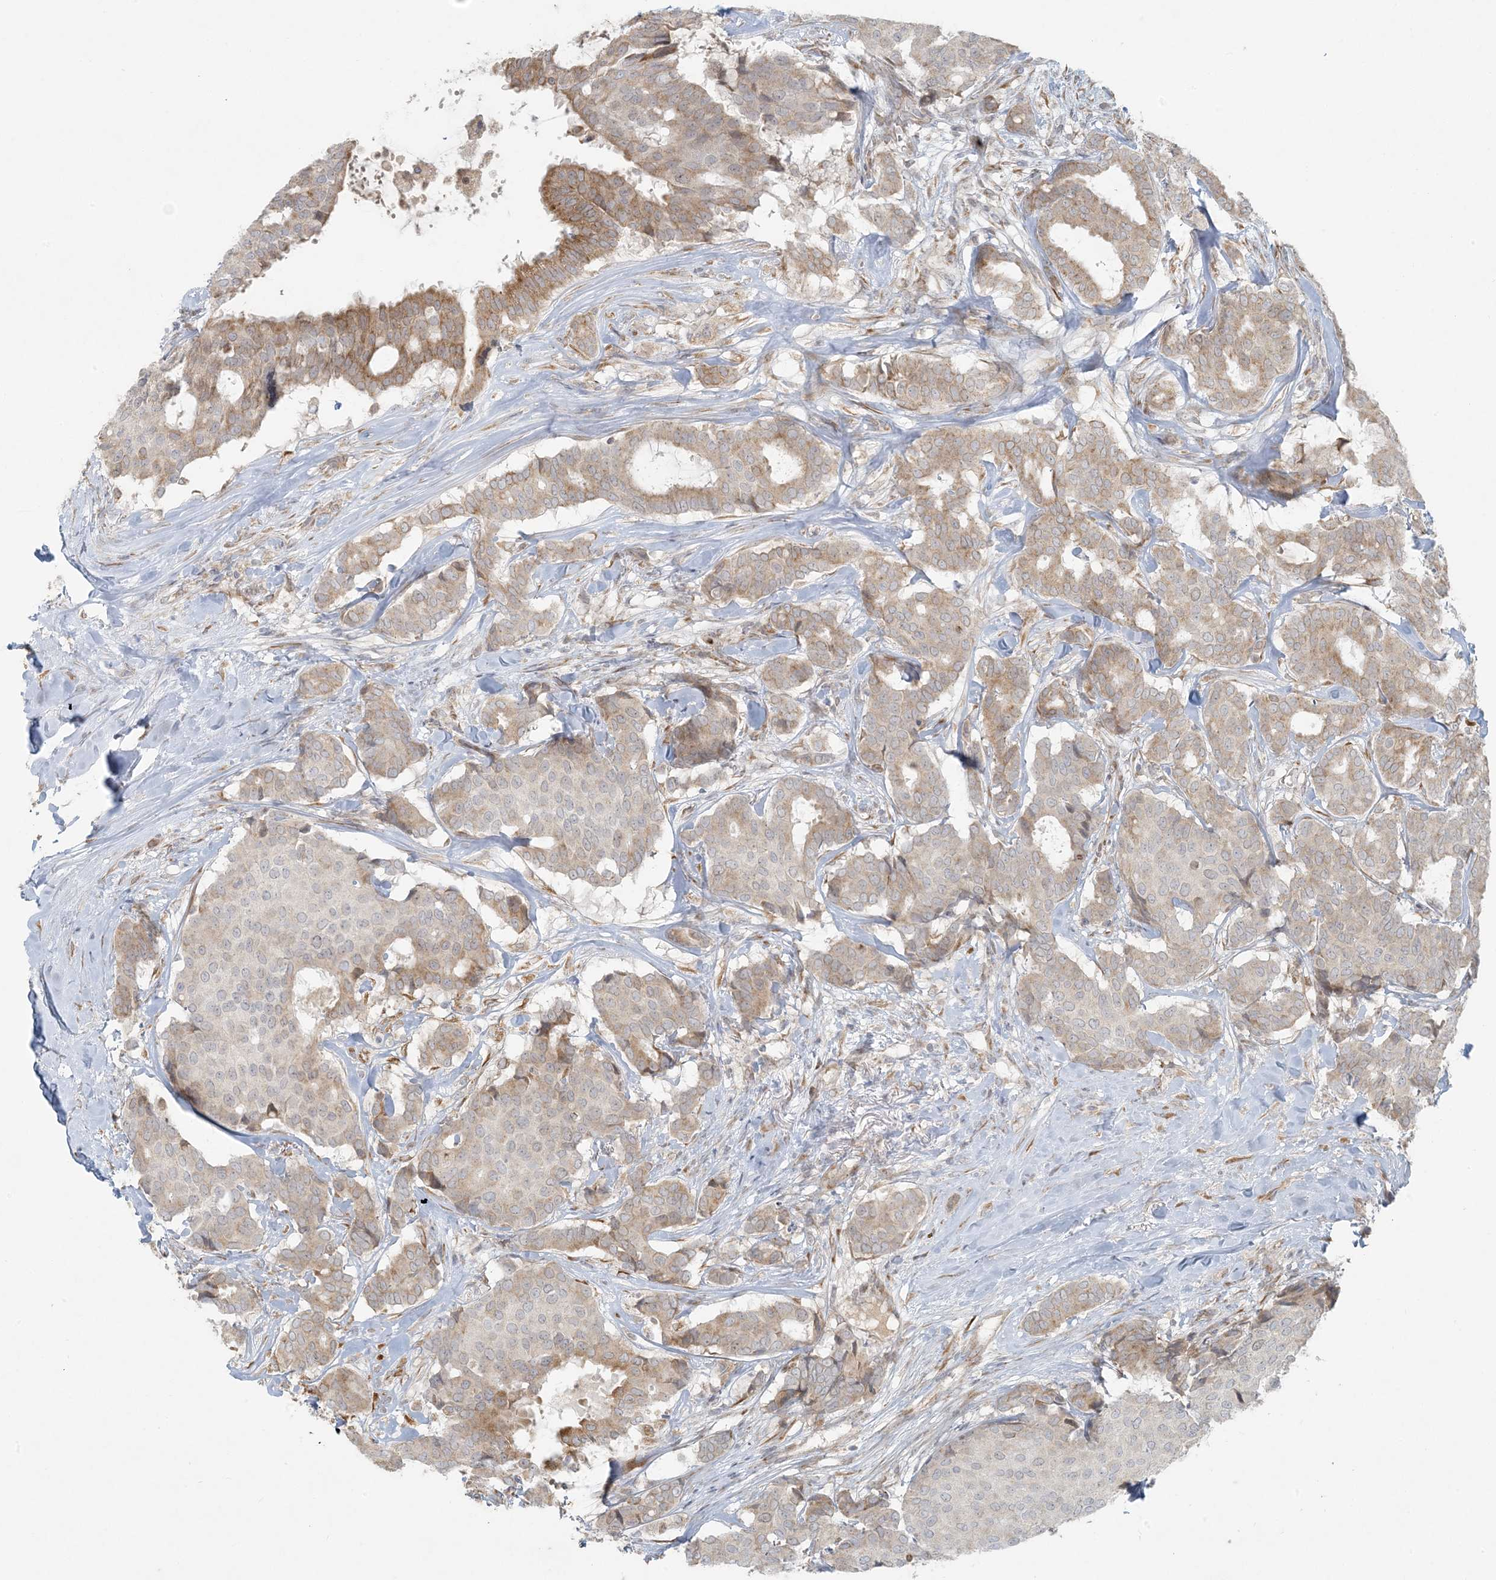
{"staining": {"intensity": "weak", "quantity": ">75%", "location": "cytoplasmic/membranous"}, "tissue": "breast cancer", "cell_type": "Tumor cells", "image_type": "cancer", "snomed": [{"axis": "morphology", "description": "Duct carcinoma"}, {"axis": "topography", "description": "Breast"}], "caption": "Immunohistochemical staining of intraductal carcinoma (breast) demonstrates weak cytoplasmic/membranous protein staining in about >75% of tumor cells. Immunohistochemistry (ihc) stains the protein of interest in brown and the nuclei are stained blue.", "gene": "HACL1", "patient": {"sex": "female", "age": 75}}